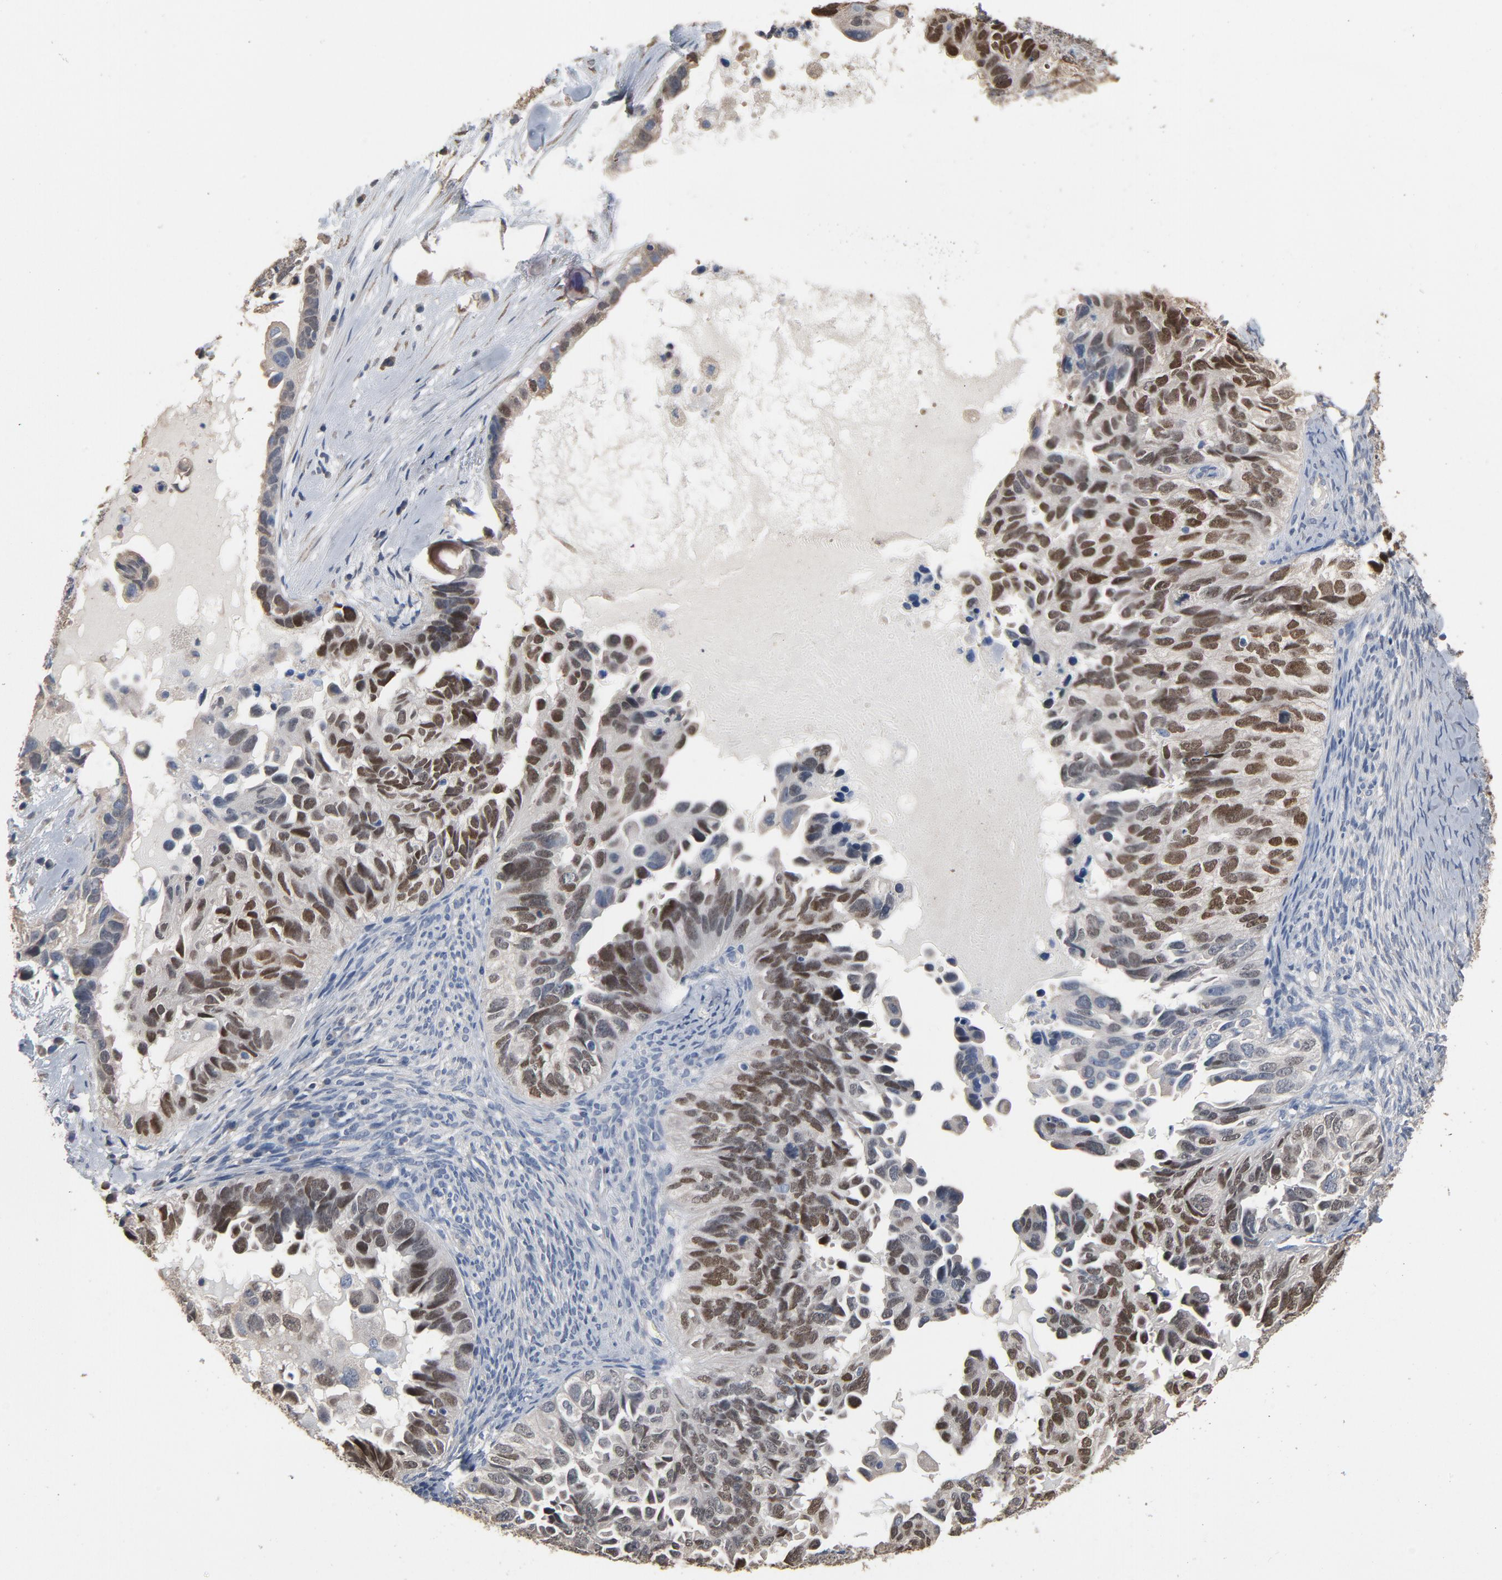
{"staining": {"intensity": "moderate", "quantity": "25%-75%", "location": "nuclear"}, "tissue": "ovarian cancer", "cell_type": "Tumor cells", "image_type": "cancer", "snomed": [{"axis": "morphology", "description": "Cystadenocarcinoma, serous, NOS"}, {"axis": "topography", "description": "Ovary"}], "caption": "Ovarian cancer (serous cystadenocarcinoma) stained for a protein shows moderate nuclear positivity in tumor cells. Immunohistochemistry (ihc) stains the protein in brown and the nuclei are stained blue.", "gene": "SOX6", "patient": {"sex": "female", "age": 82}}